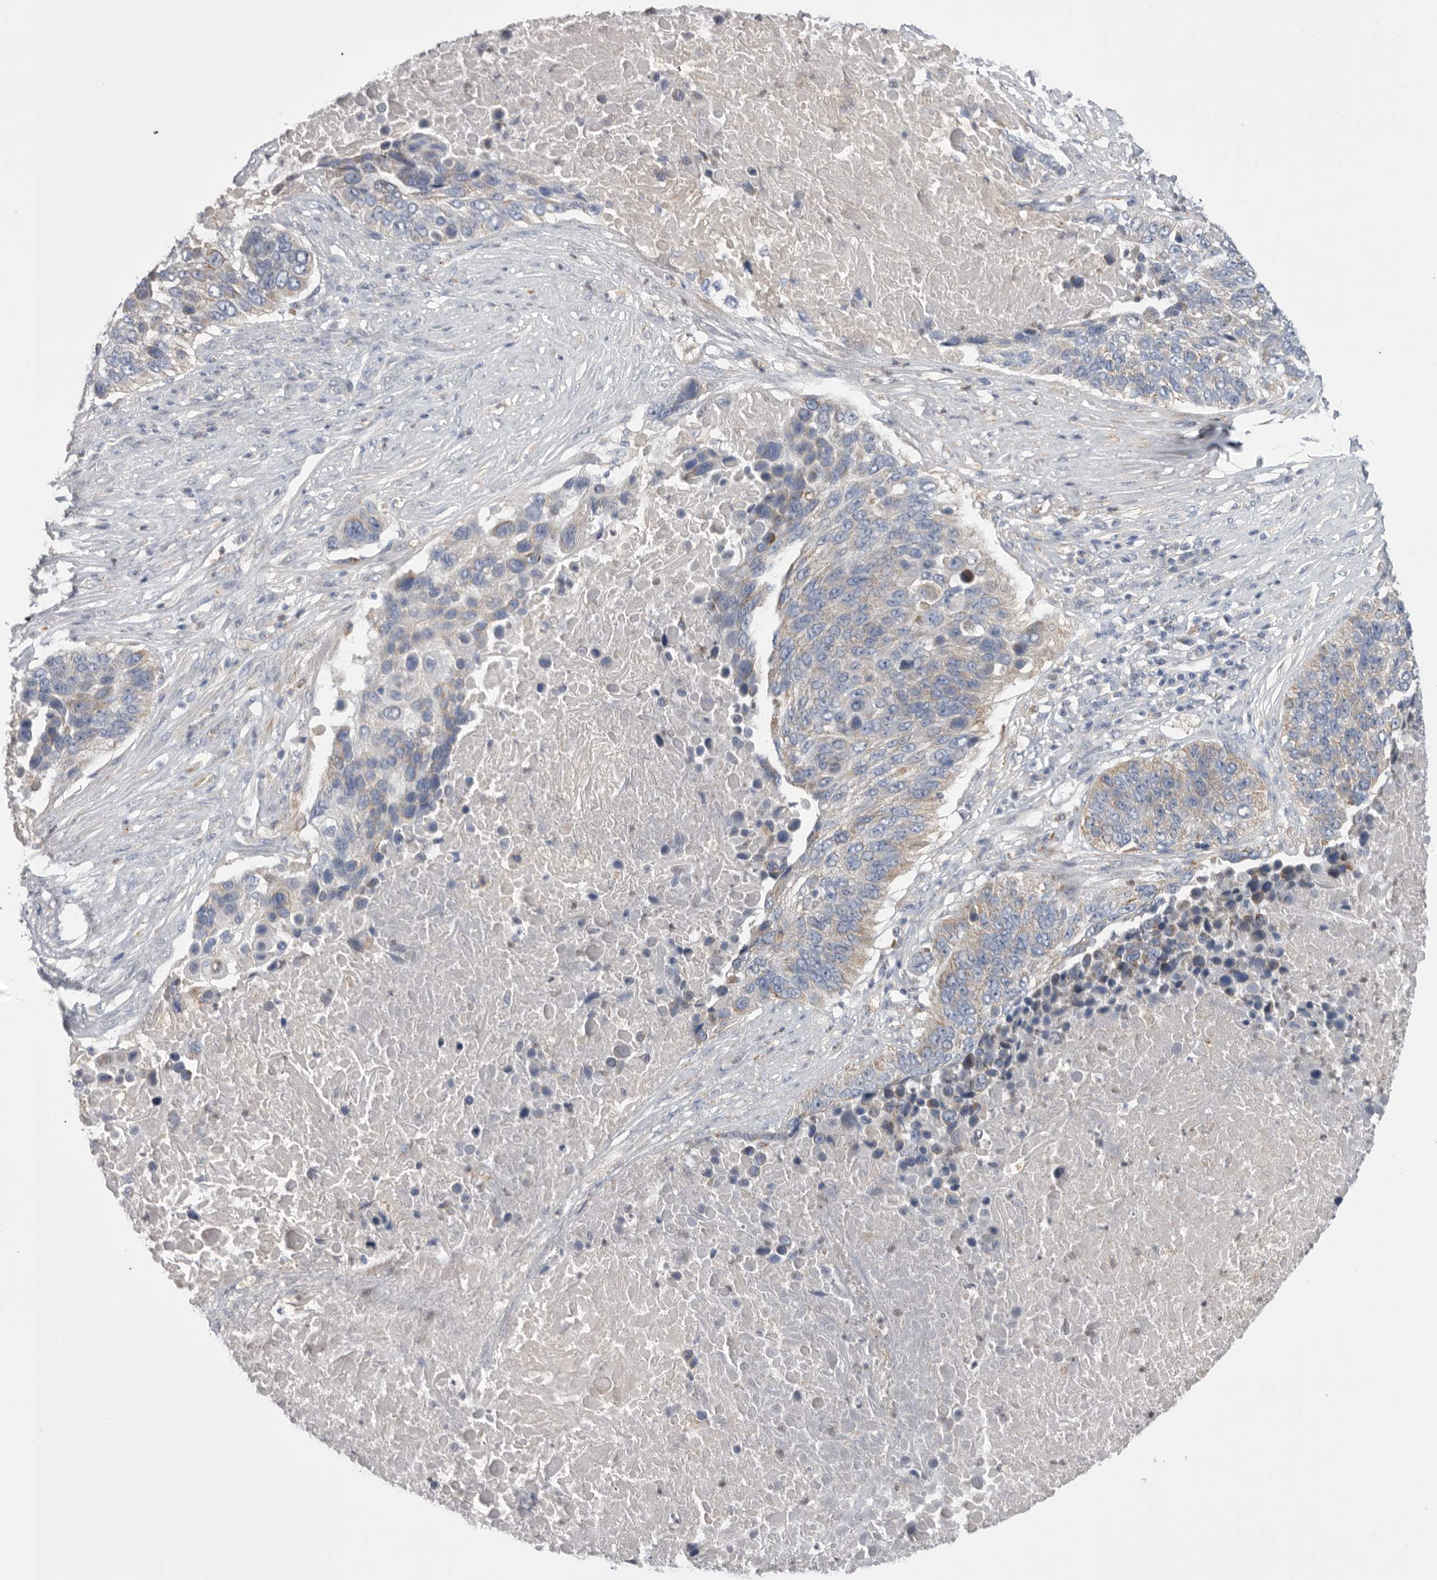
{"staining": {"intensity": "weak", "quantity": "<25%", "location": "cytoplasmic/membranous"}, "tissue": "lung cancer", "cell_type": "Tumor cells", "image_type": "cancer", "snomed": [{"axis": "morphology", "description": "Squamous cell carcinoma, NOS"}, {"axis": "topography", "description": "Lung"}], "caption": "DAB (3,3'-diaminobenzidine) immunohistochemical staining of squamous cell carcinoma (lung) displays no significant expression in tumor cells.", "gene": "CCDC126", "patient": {"sex": "male", "age": 66}}